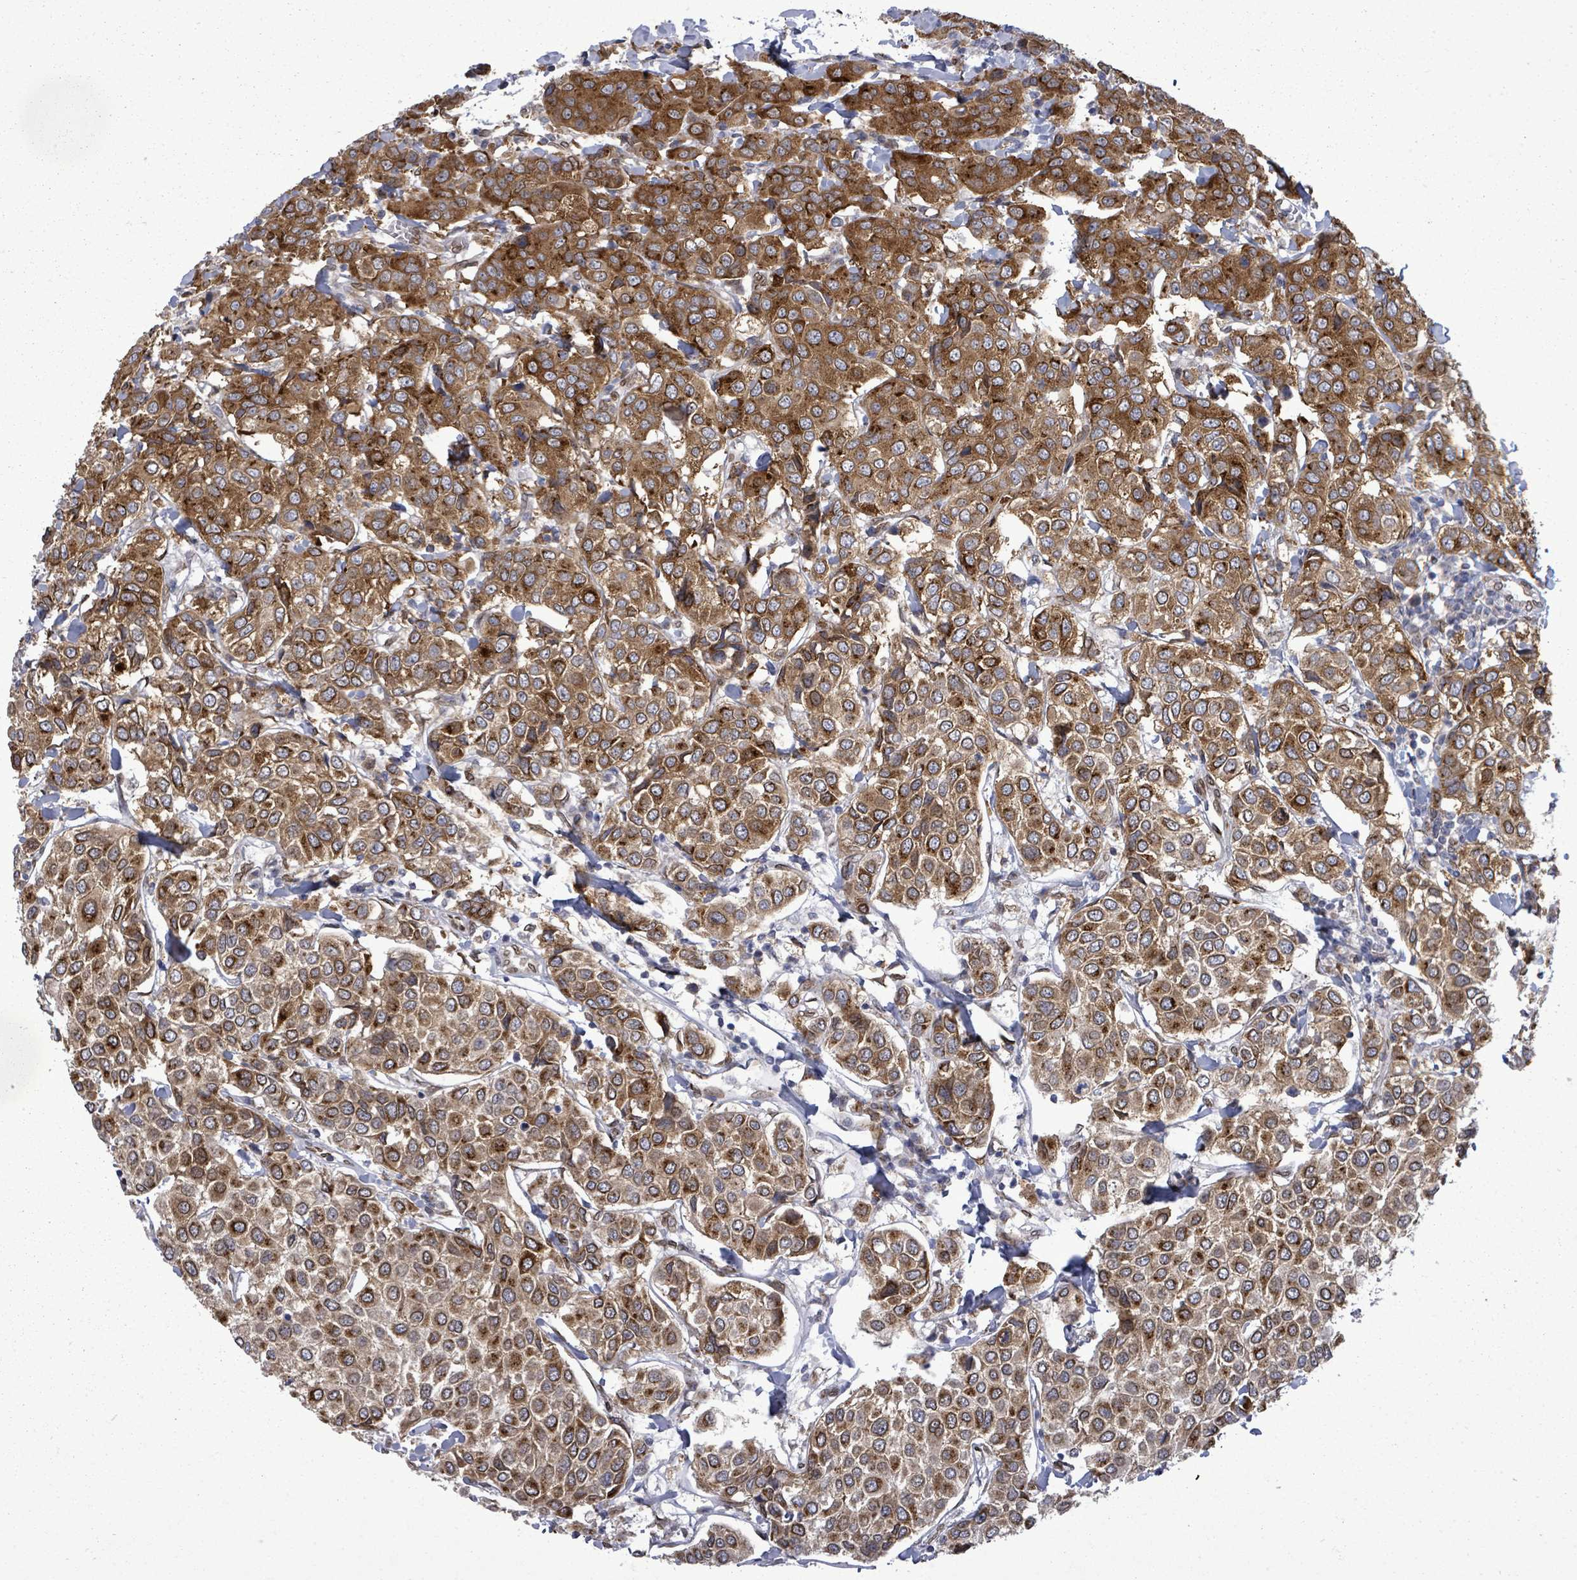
{"staining": {"intensity": "moderate", "quantity": ">75%", "location": "cytoplasmic/membranous,nuclear"}, "tissue": "breast cancer", "cell_type": "Tumor cells", "image_type": "cancer", "snomed": [{"axis": "morphology", "description": "Duct carcinoma"}, {"axis": "topography", "description": "Breast"}], "caption": "Breast infiltrating ductal carcinoma stained for a protein (brown) exhibits moderate cytoplasmic/membranous and nuclear positive positivity in about >75% of tumor cells.", "gene": "ARFGAP1", "patient": {"sex": "female", "age": 55}}